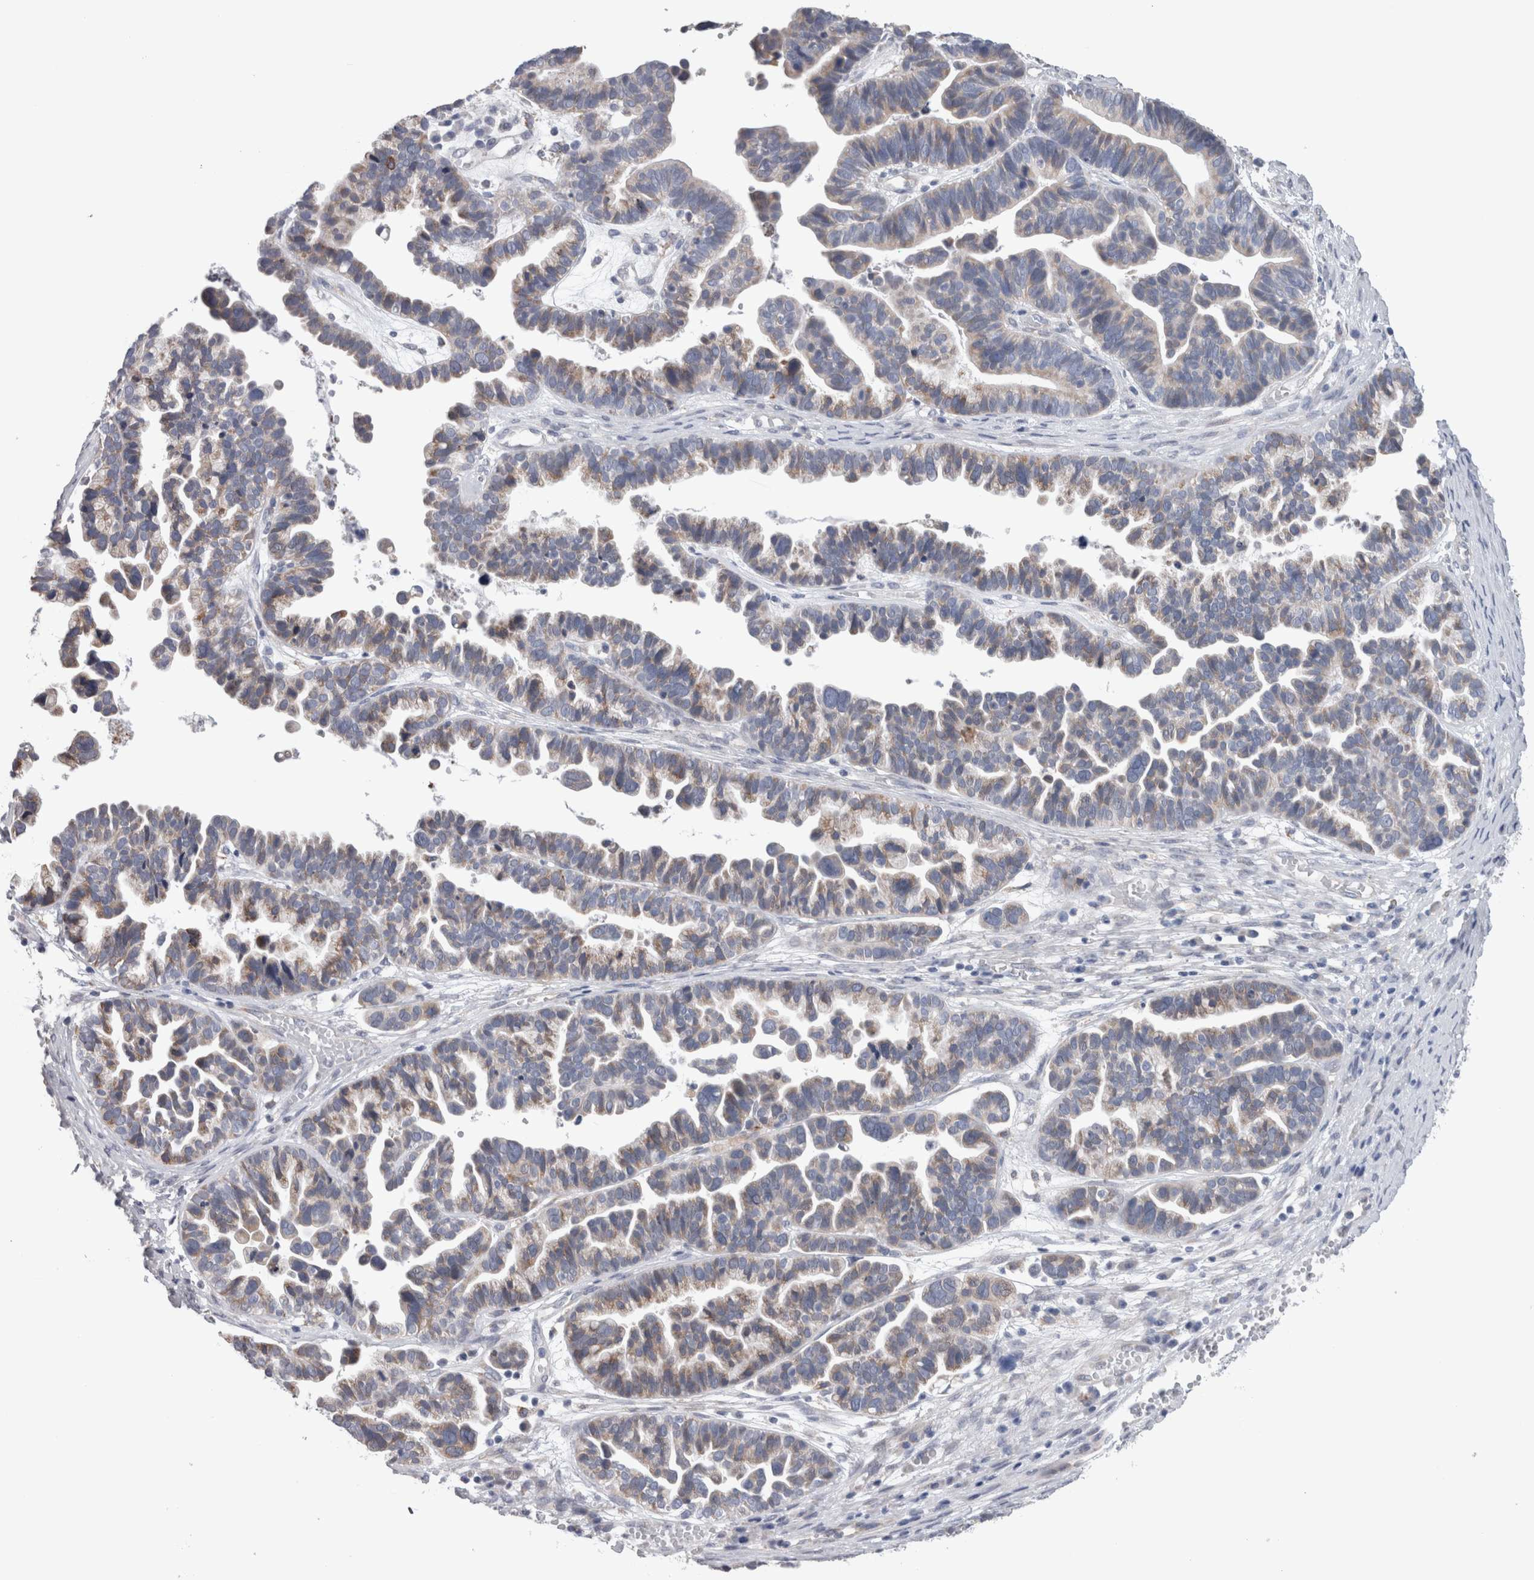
{"staining": {"intensity": "weak", "quantity": "25%-75%", "location": "cytoplasmic/membranous"}, "tissue": "ovarian cancer", "cell_type": "Tumor cells", "image_type": "cancer", "snomed": [{"axis": "morphology", "description": "Cystadenocarcinoma, serous, NOS"}, {"axis": "topography", "description": "Ovary"}], "caption": "This is an image of IHC staining of ovarian serous cystadenocarcinoma, which shows weak positivity in the cytoplasmic/membranous of tumor cells.", "gene": "GDAP1", "patient": {"sex": "female", "age": 56}}